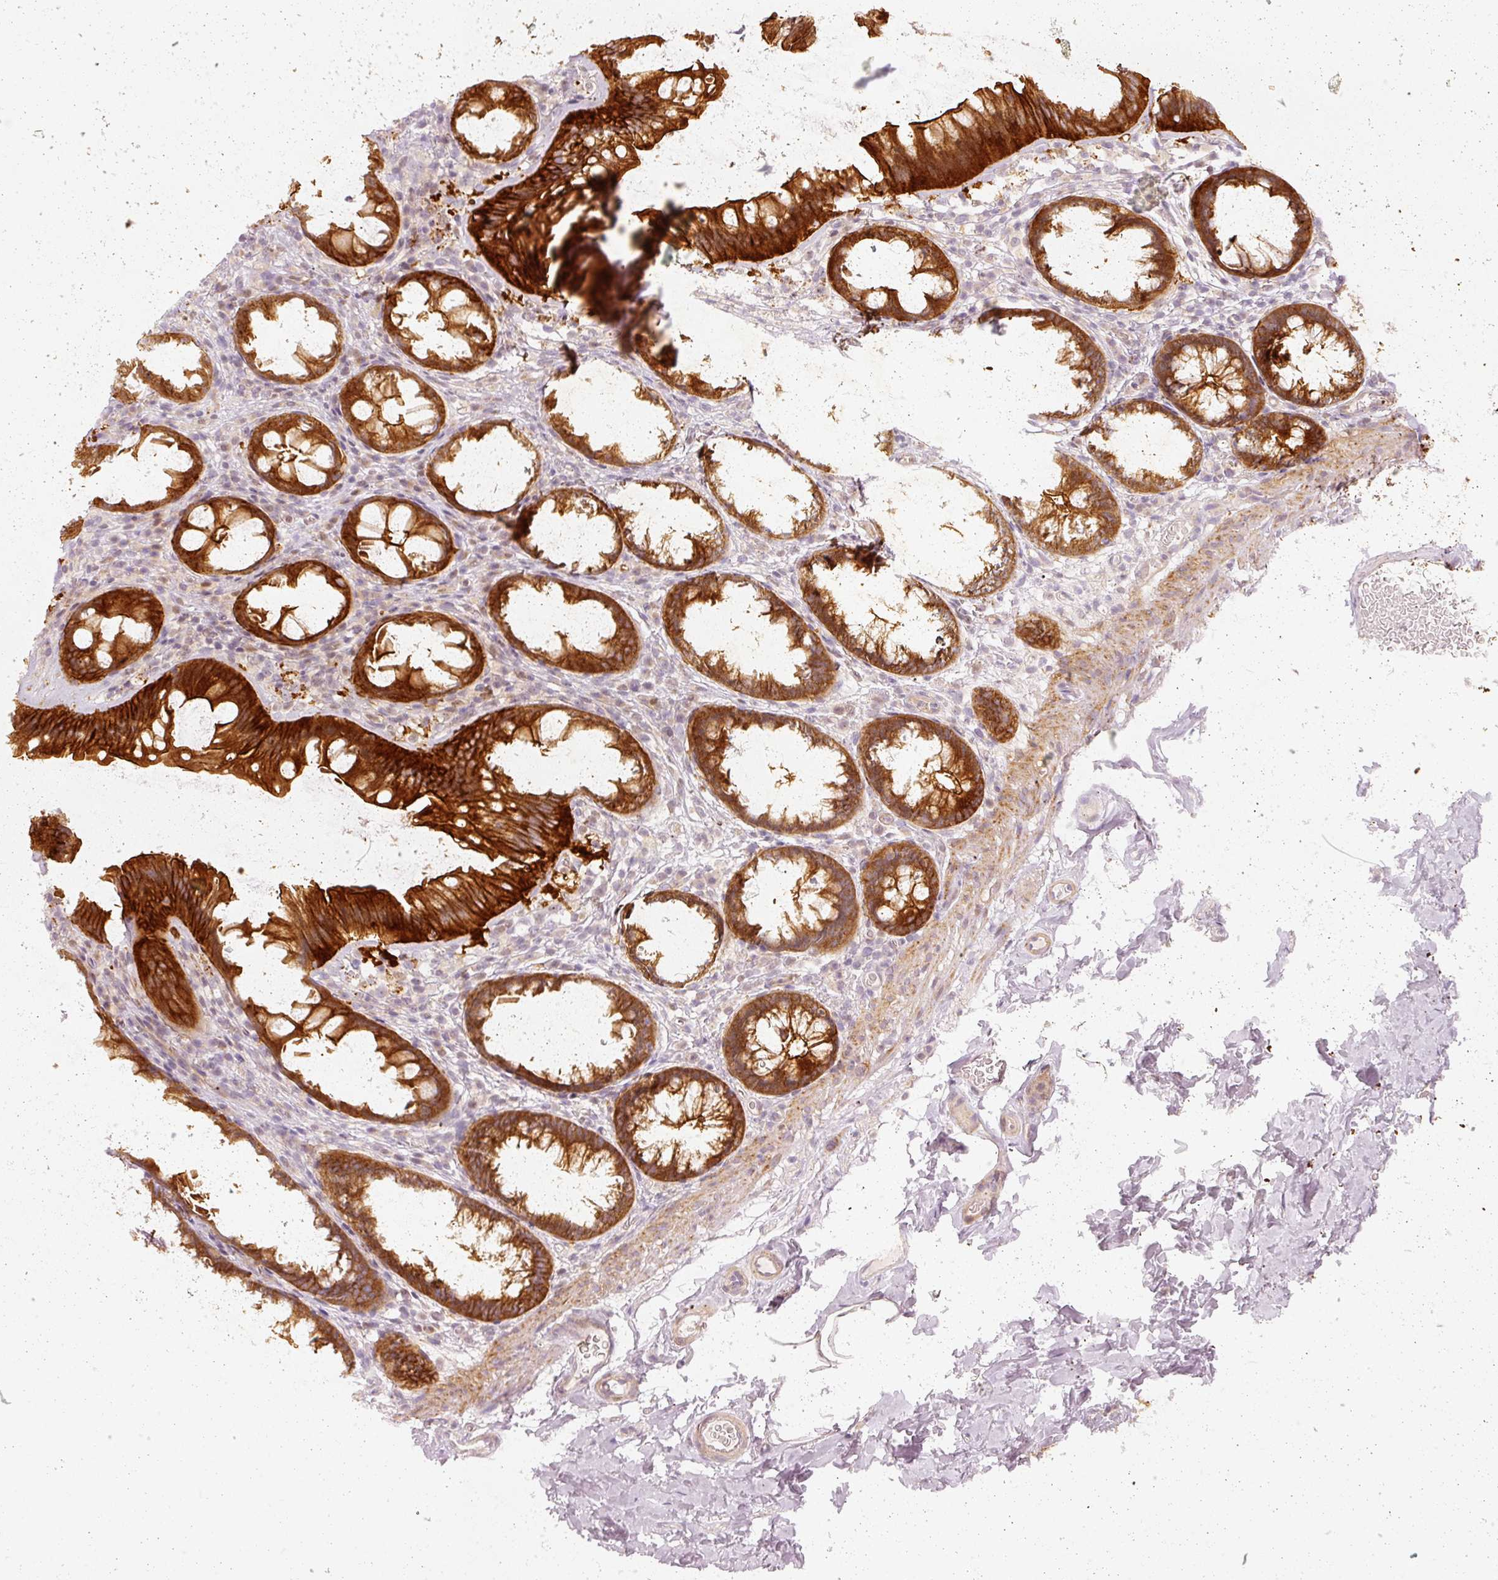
{"staining": {"intensity": "weak", "quantity": "25%-75%", "location": "cytoplasmic/membranous"}, "tissue": "colon", "cell_type": "Endothelial cells", "image_type": "normal", "snomed": [{"axis": "morphology", "description": "Normal tissue, NOS"}, {"axis": "topography", "description": "Colon"}], "caption": "A histopathology image of human colon stained for a protein demonstrates weak cytoplasmic/membranous brown staining in endothelial cells. The staining is performed using DAB brown chromogen to label protein expression. The nuclei are counter-stained blue using hematoxylin.", "gene": "DAPP1", "patient": {"sex": "male", "age": 46}}